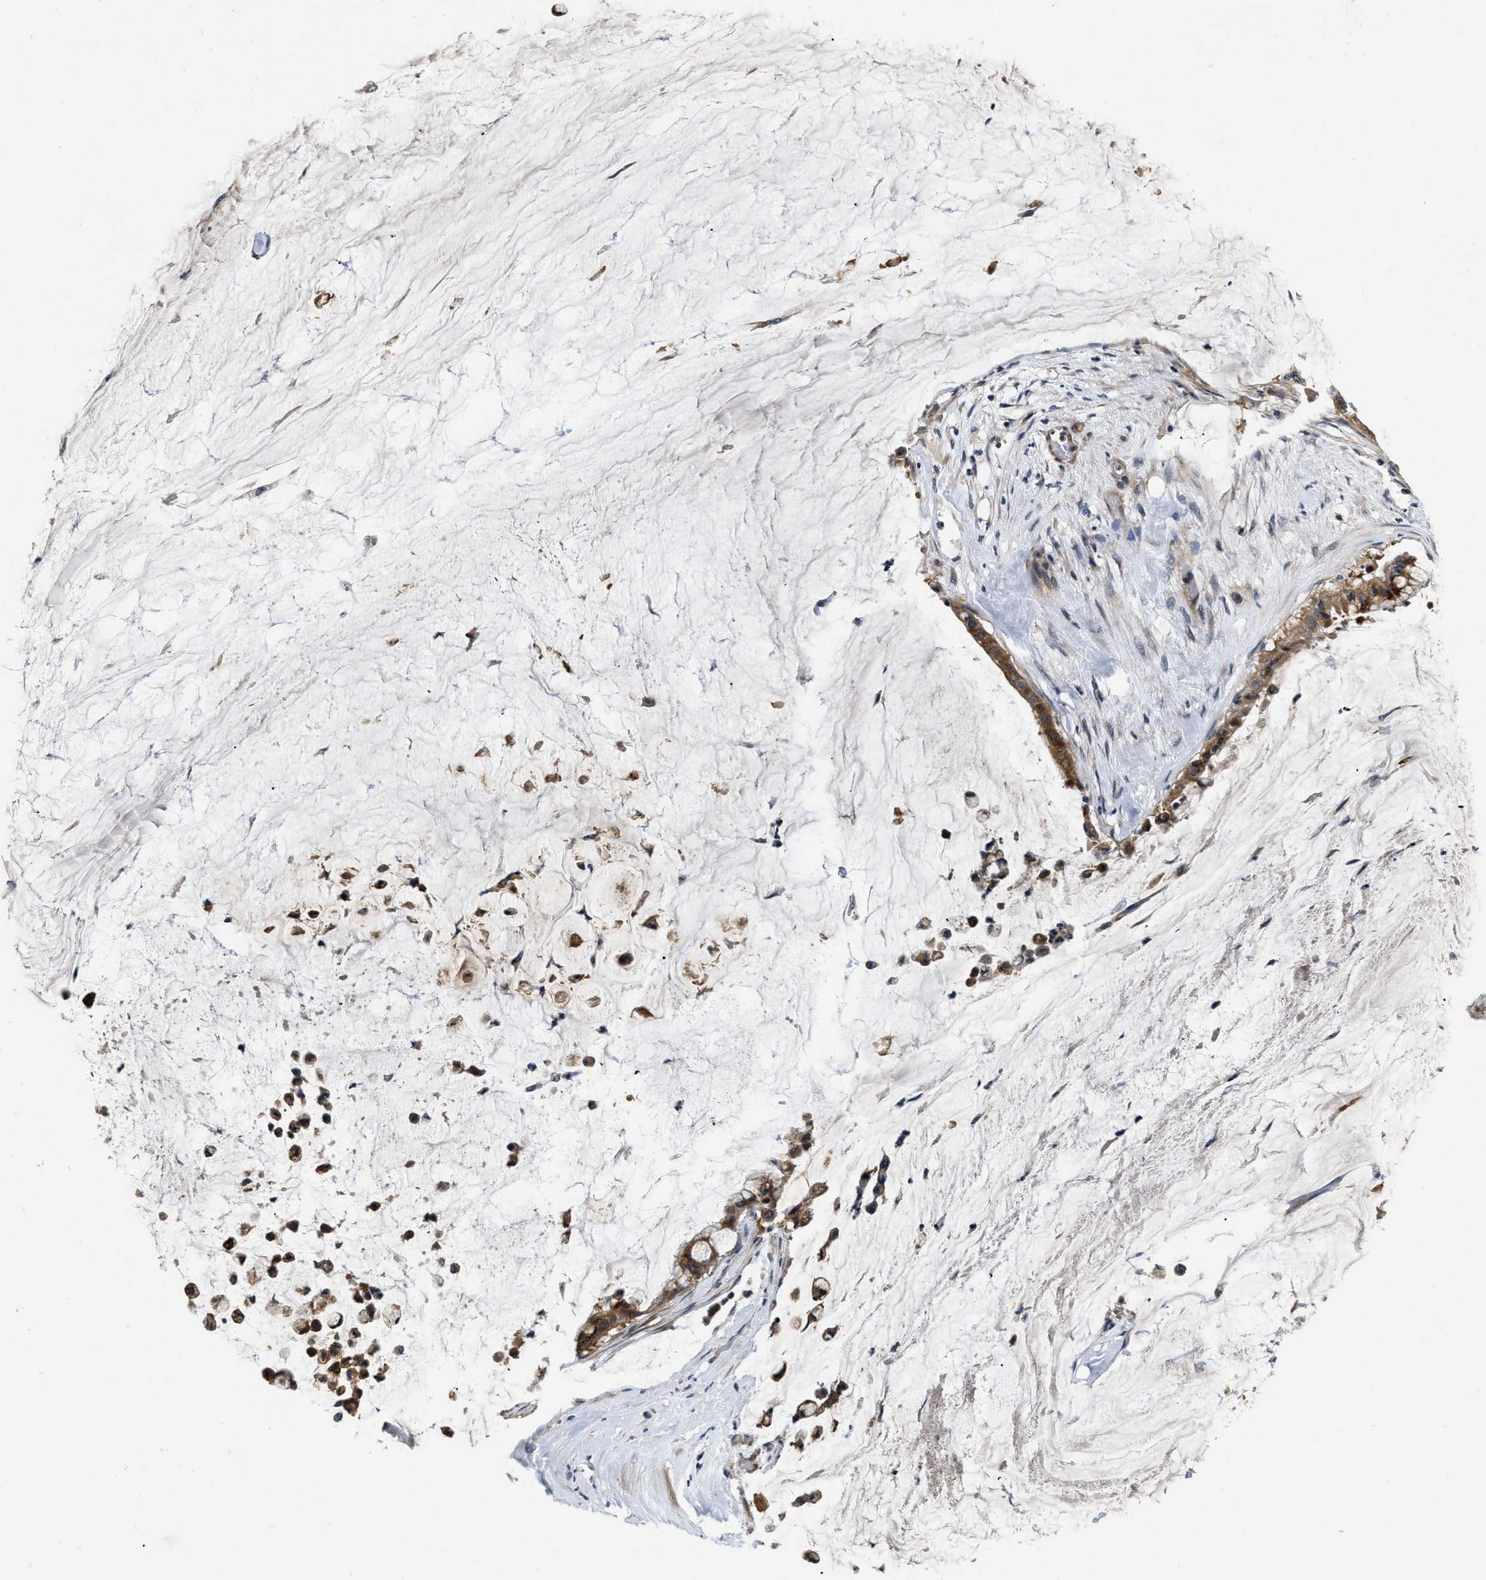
{"staining": {"intensity": "strong", "quantity": ">75%", "location": "cytoplasmic/membranous"}, "tissue": "pancreatic cancer", "cell_type": "Tumor cells", "image_type": "cancer", "snomed": [{"axis": "morphology", "description": "Adenocarcinoma, NOS"}, {"axis": "topography", "description": "Pancreas"}], "caption": "Pancreatic cancer (adenocarcinoma) stained for a protein (brown) demonstrates strong cytoplasmic/membranous positive staining in about >75% of tumor cells.", "gene": "HMGCR", "patient": {"sex": "male", "age": 41}}